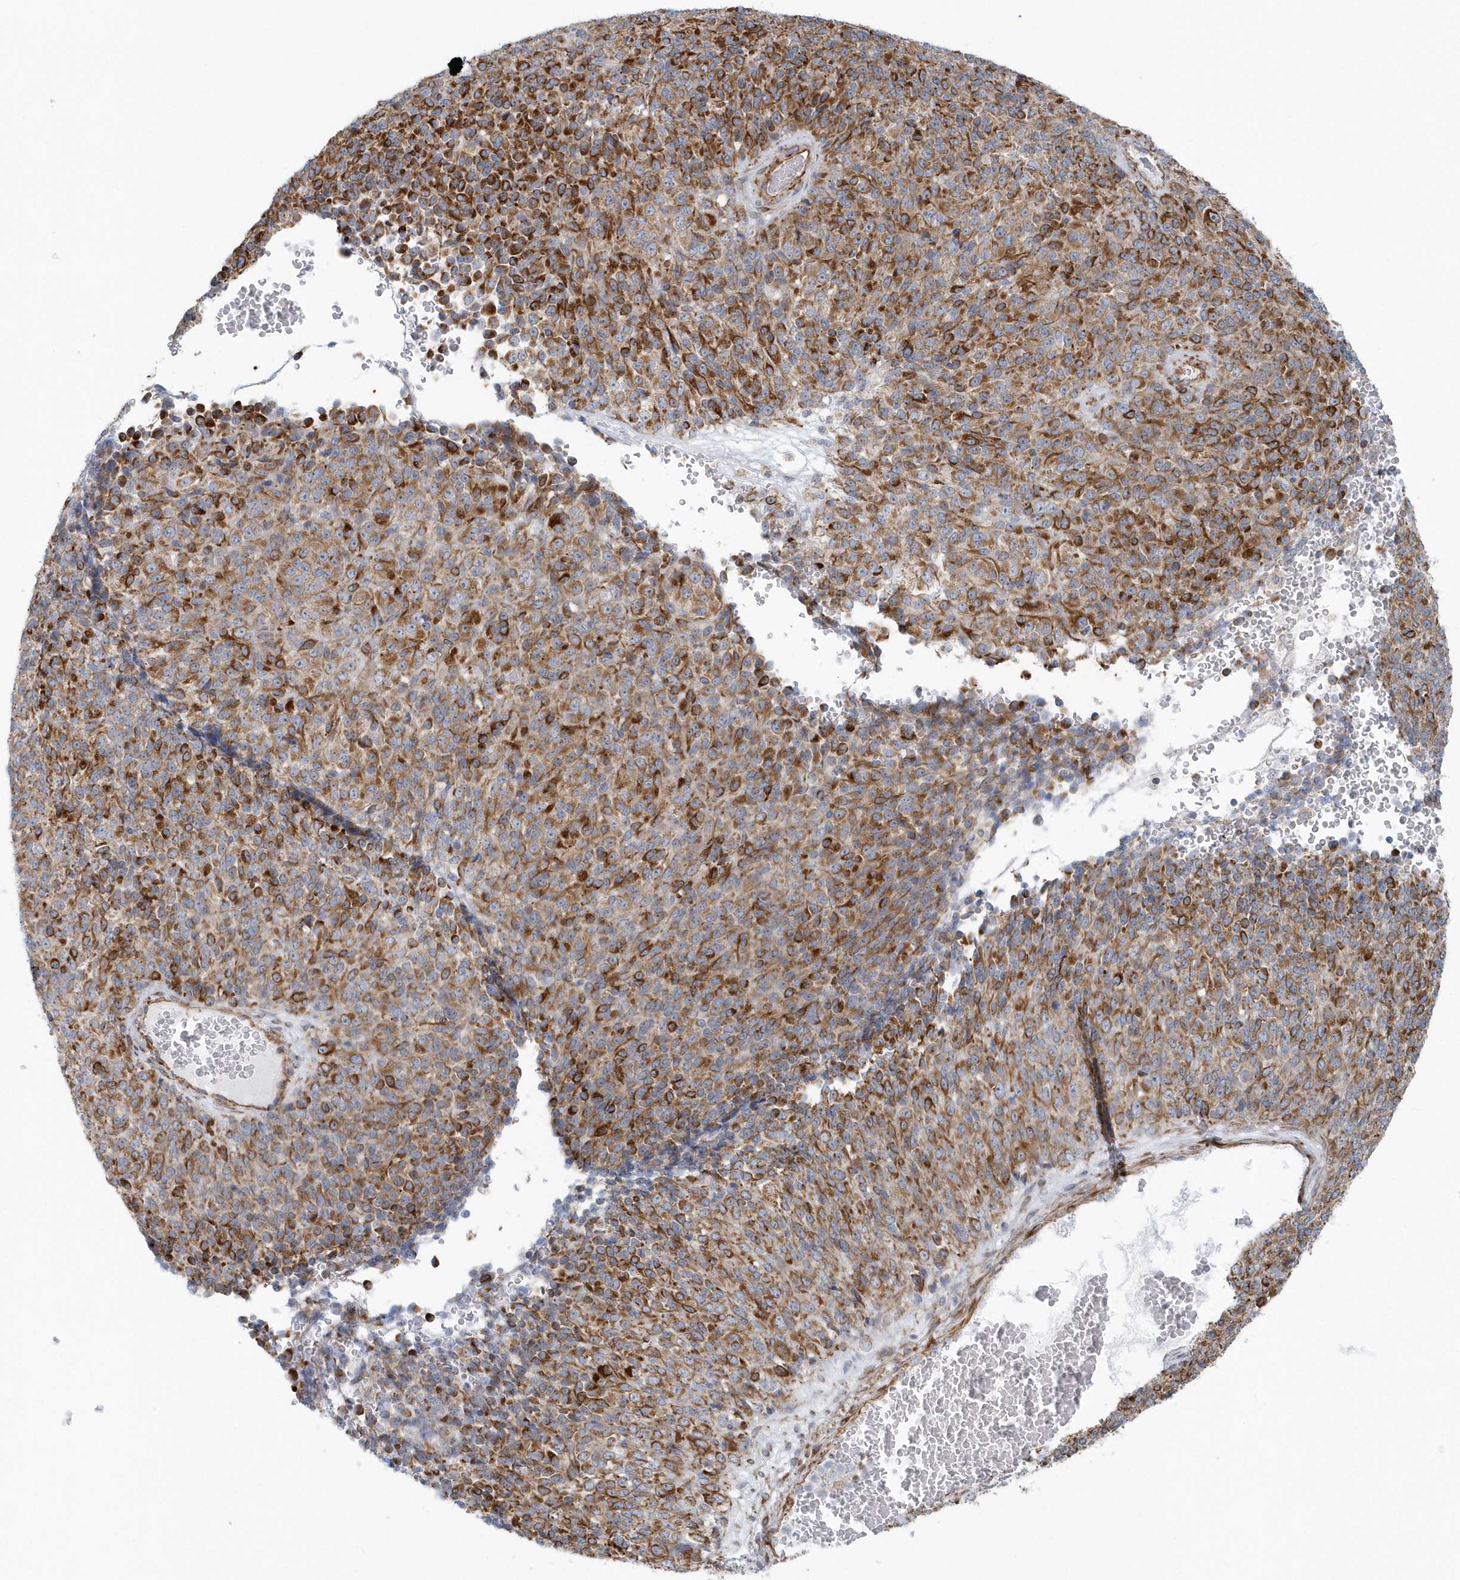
{"staining": {"intensity": "moderate", "quantity": ">75%", "location": "cytoplasmic/membranous"}, "tissue": "melanoma", "cell_type": "Tumor cells", "image_type": "cancer", "snomed": [{"axis": "morphology", "description": "Malignant melanoma, Metastatic site"}, {"axis": "topography", "description": "Brain"}], "caption": "Immunohistochemistry micrograph of malignant melanoma (metastatic site) stained for a protein (brown), which displays medium levels of moderate cytoplasmic/membranous staining in approximately >75% of tumor cells.", "gene": "GPR152", "patient": {"sex": "female", "age": 56}}